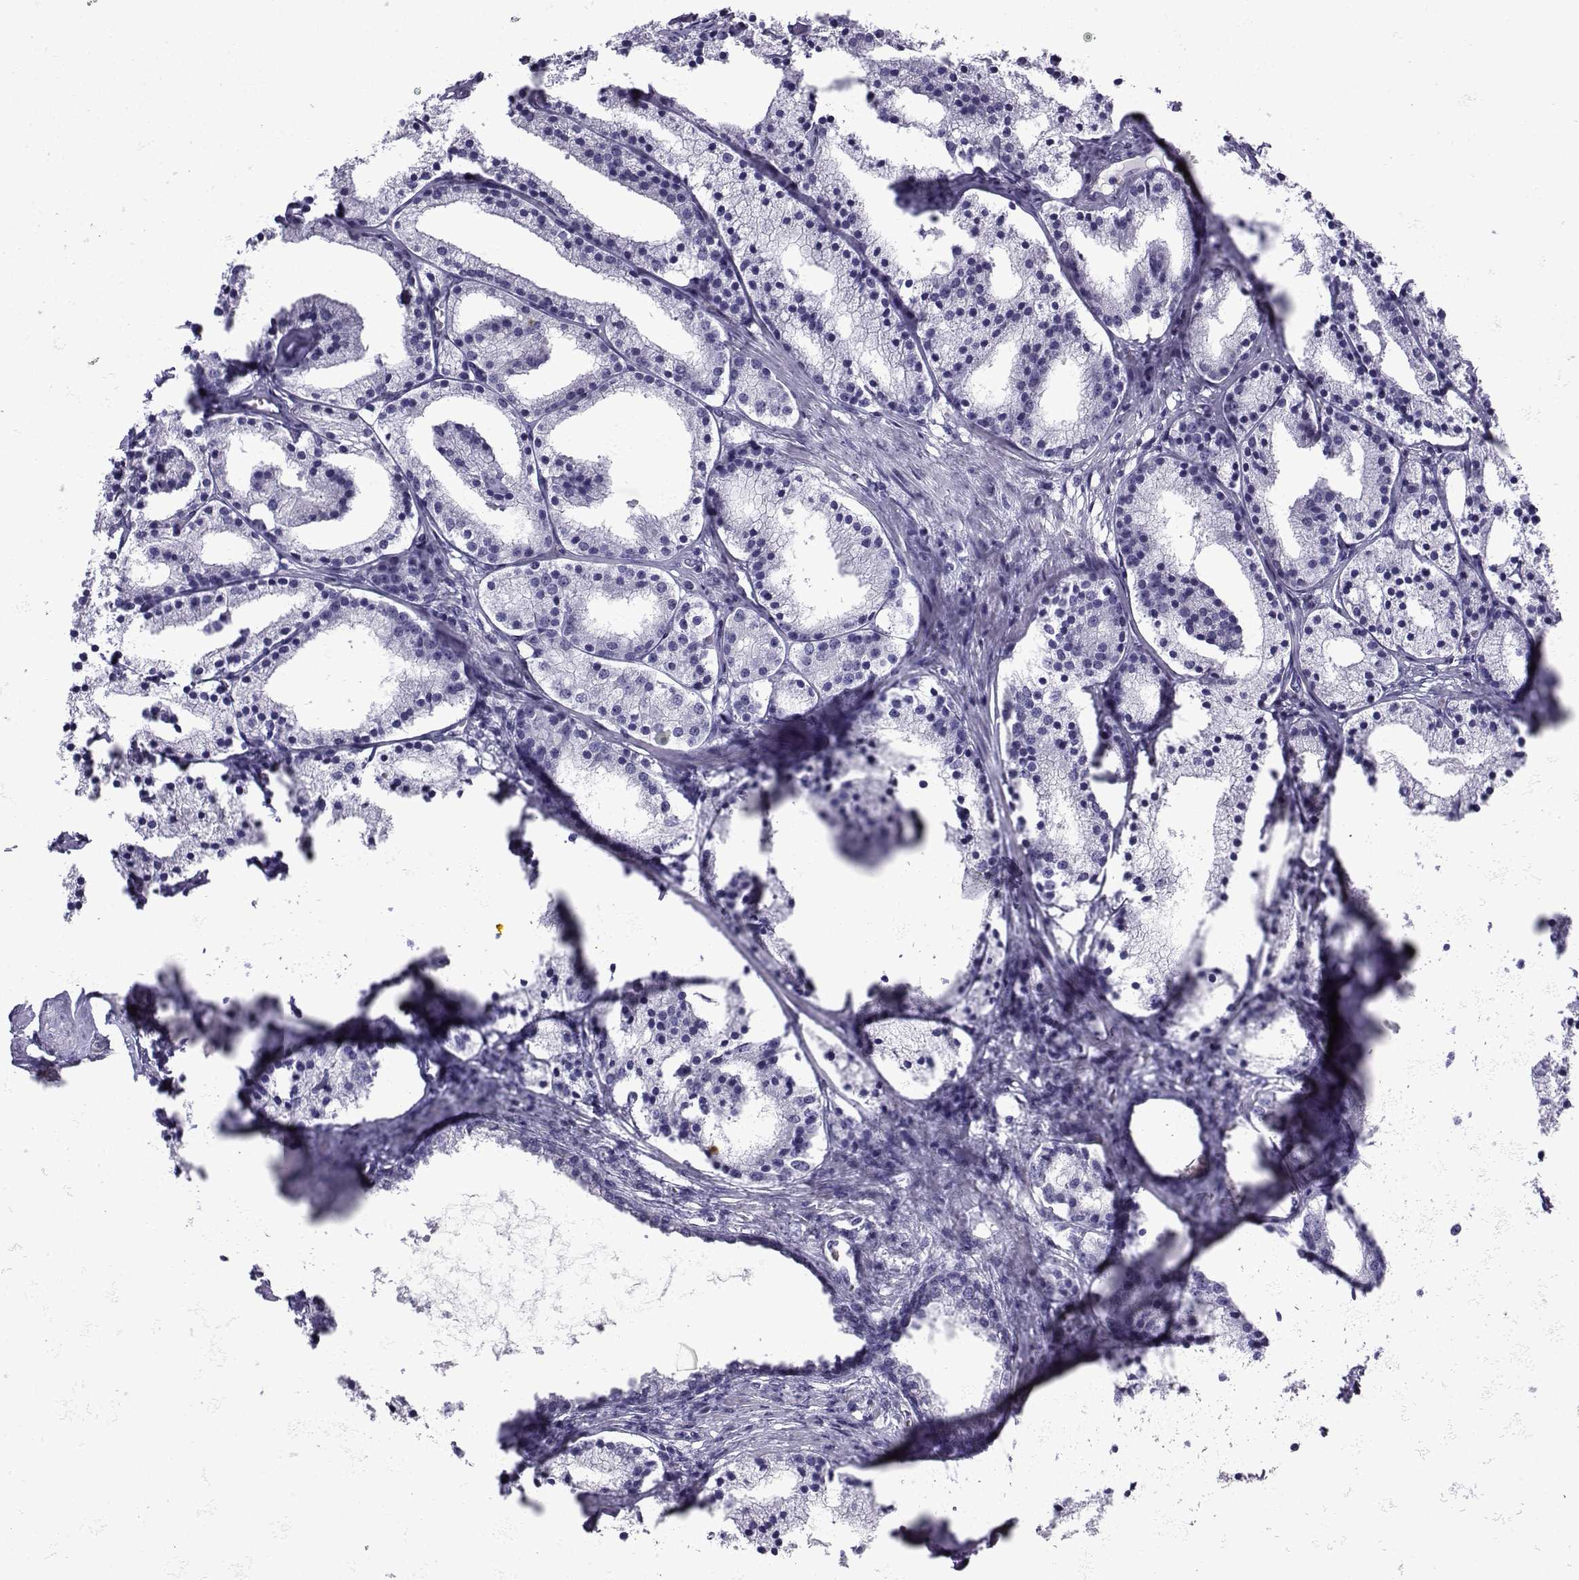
{"staining": {"intensity": "negative", "quantity": "none", "location": "none"}, "tissue": "prostate cancer", "cell_type": "Tumor cells", "image_type": "cancer", "snomed": [{"axis": "morphology", "description": "Adenocarcinoma, NOS"}, {"axis": "topography", "description": "Prostate"}], "caption": "Tumor cells show no significant protein positivity in prostate cancer.", "gene": "CFAP53", "patient": {"sex": "male", "age": 69}}